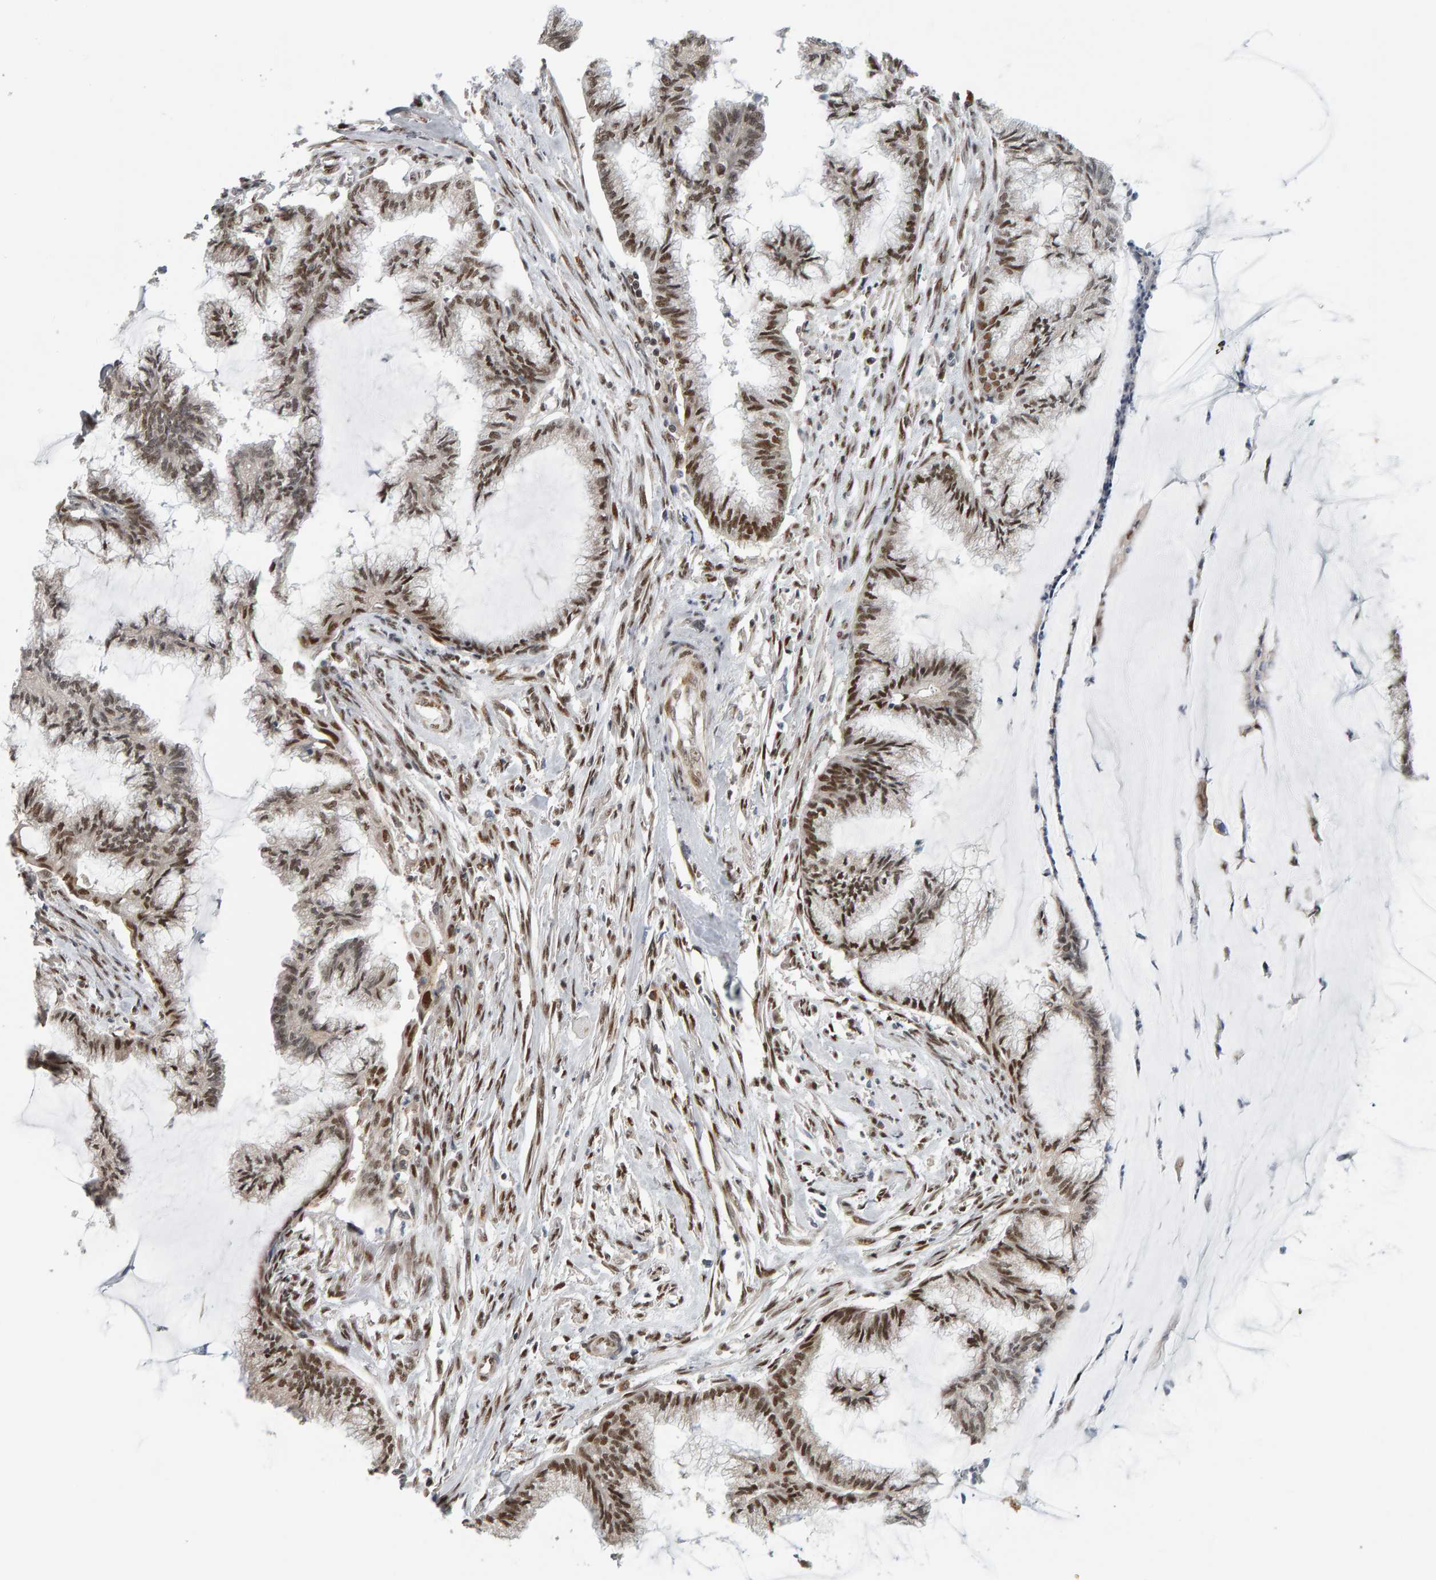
{"staining": {"intensity": "moderate", "quantity": ">75%", "location": "nuclear"}, "tissue": "endometrial cancer", "cell_type": "Tumor cells", "image_type": "cancer", "snomed": [{"axis": "morphology", "description": "Adenocarcinoma, NOS"}, {"axis": "topography", "description": "Endometrium"}], "caption": "Endometrial cancer (adenocarcinoma) was stained to show a protein in brown. There is medium levels of moderate nuclear positivity in about >75% of tumor cells. (DAB IHC with brightfield microscopy, high magnification).", "gene": "ATF7IP", "patient": {"sex": "female", "age": 86}}